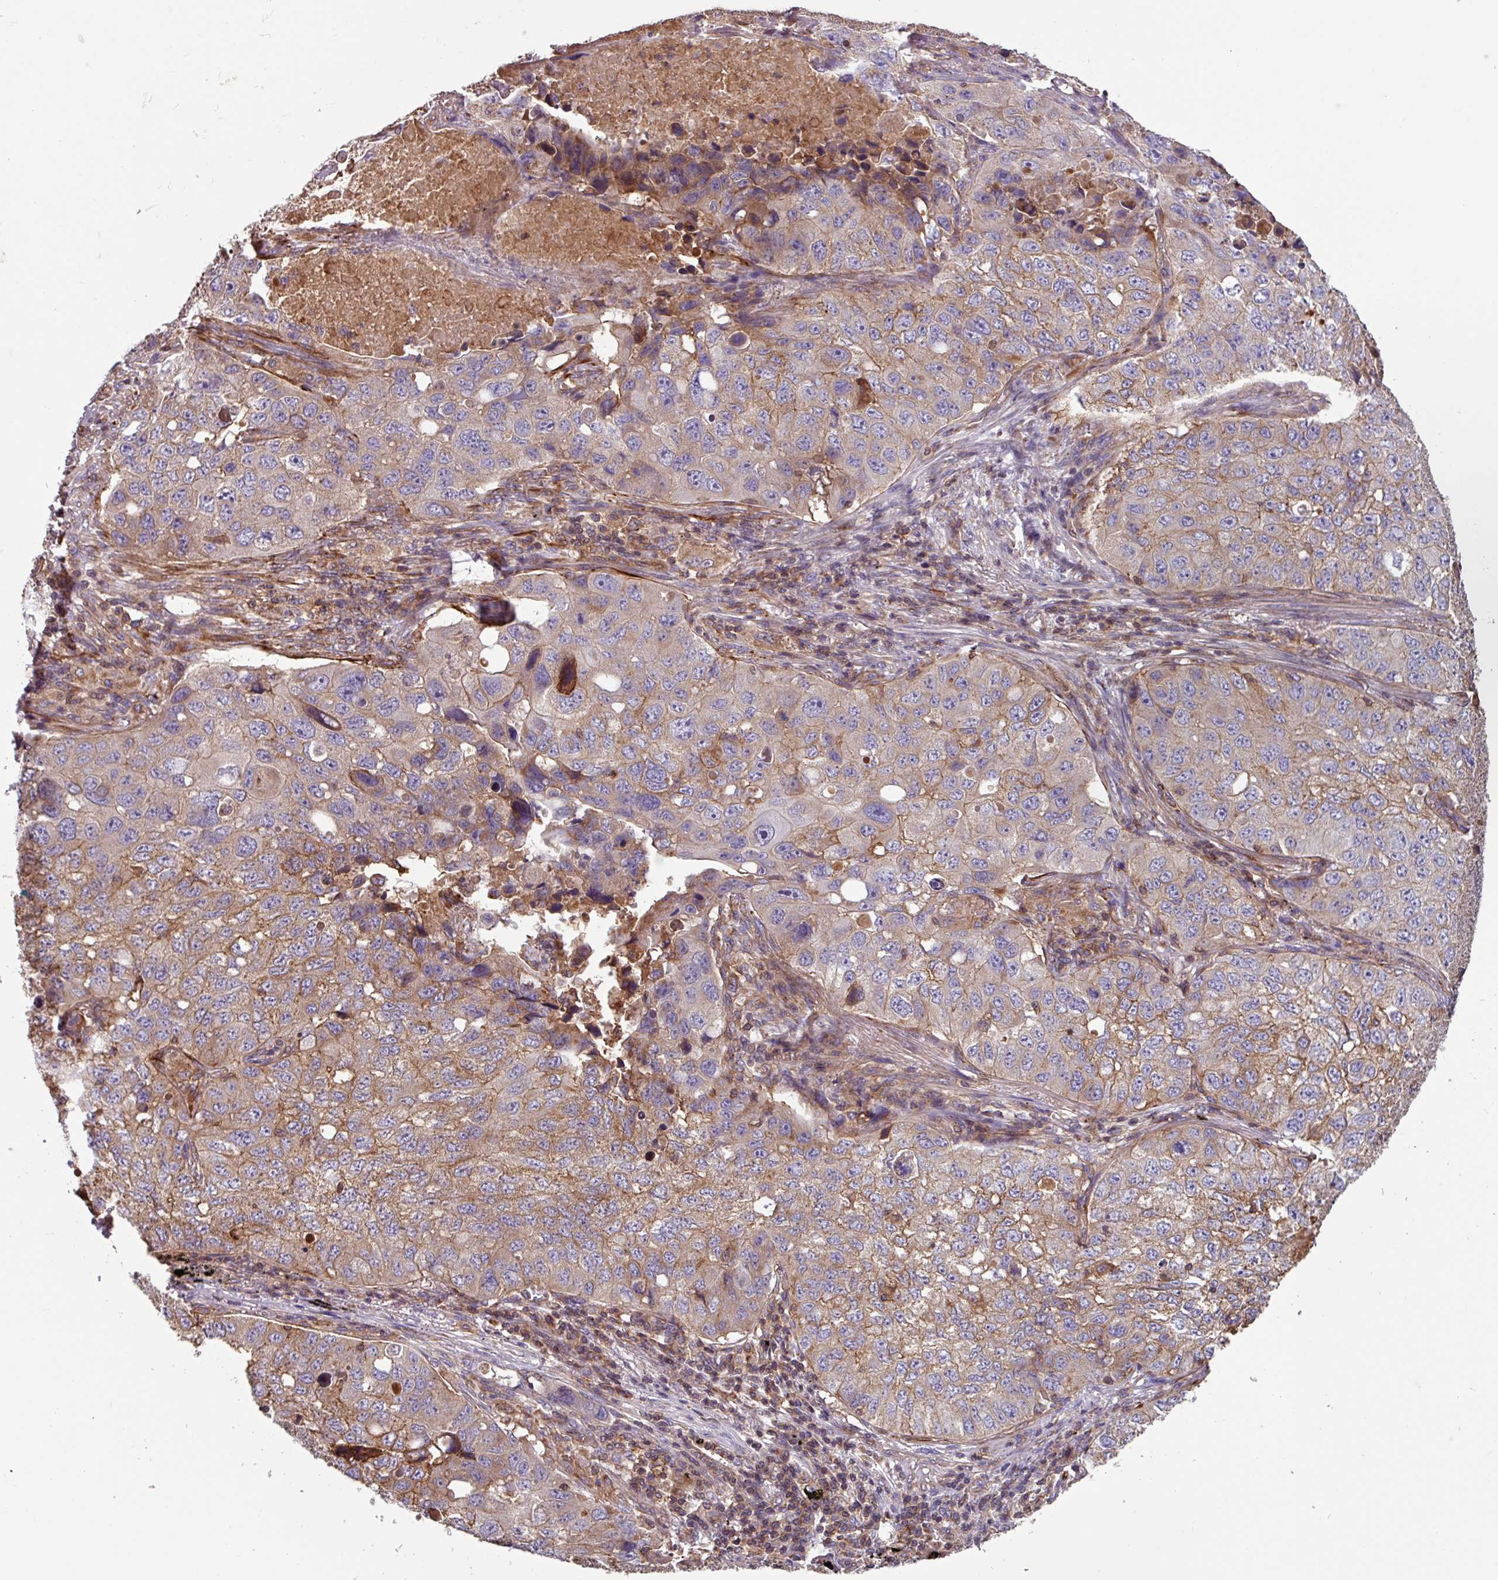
{"staining": {"intensity": "moderate", "quantity": "25%-75%", "location": "cytoplasmic/membranous"}, "tissue": "lung cancer", "cell_type": "Tumor cells", "image_type": "cancer", "snomed": [{"axis": "morphology", "description": "Squamous cell carcinoma, NOS"}, {"axis": "topography", "description": "Lung"}], "caption": "A medium amount of moderate cytoplasmic/membranous expression is present in approximately 25%-75% of tumor cells in lung squamous cell carcinoma tissue. The protein of interest is stained brown, and the nuclei are stained in blue (DAB (3,3'-diaminobenzidine) IHC with brightfield microscopy, high magnification).", "gene": "PLEKHD1", "patient": {"sex": "male", "age": 60}}